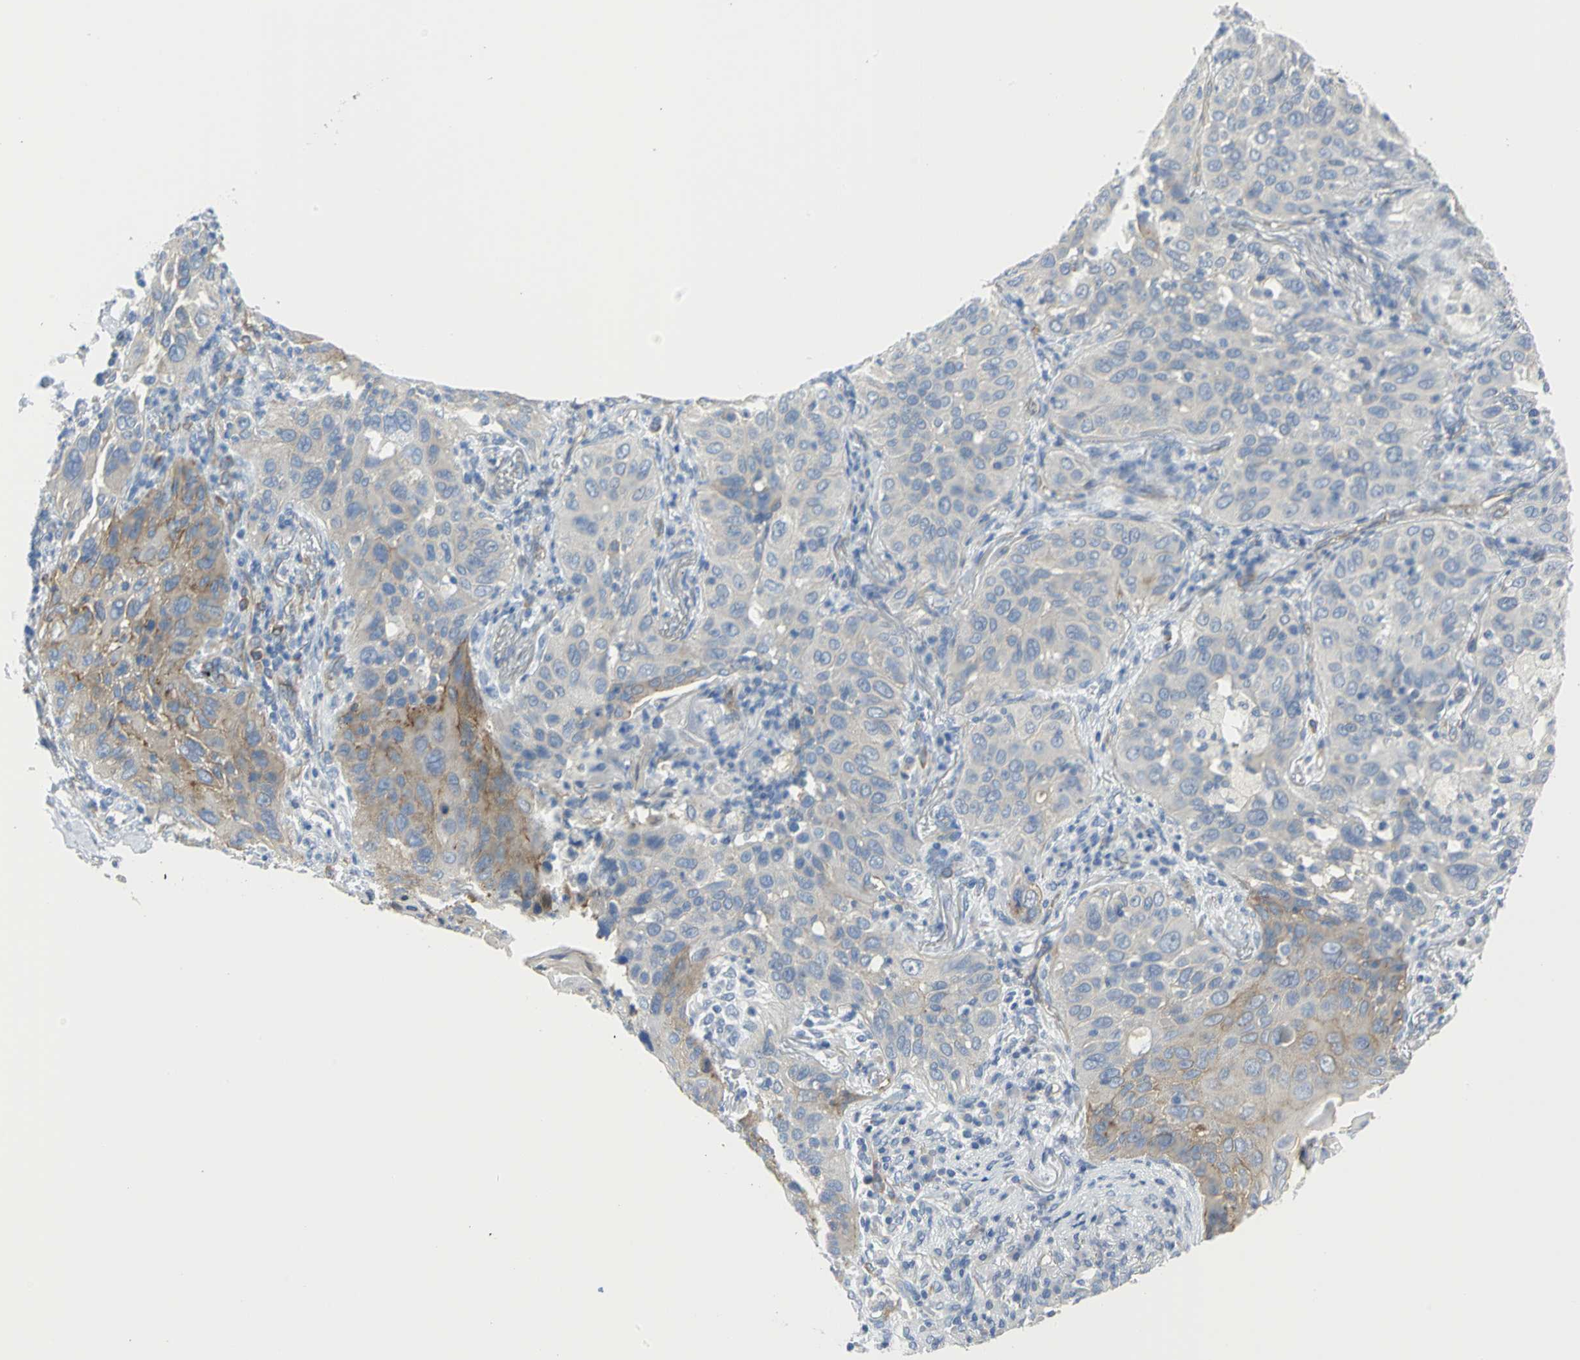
{"staining": {"intensity": "moderate", "quantity": ">75%", "location": "cytoplasmic/membranous"}, "tissue": "lung cancer", "cell_type": "Tumor cells", "image_type": "cancer", "snomed": [{"axis": "morphology", "description": "Squamous cell carcinoma, NOS"}, {"axis": "topography", "description": "Lung"}], "caption": "High-magnification brightfield microscopy of lung cancer stained with DAB (brown) and counterstained with hematoxylin (blue). tumor cells exhibit moderate cytoplasmic/membranous staining is seen in about>75% of cells.", "gene": "FLNB", "patient": {"sex": "female", "age": 67}}